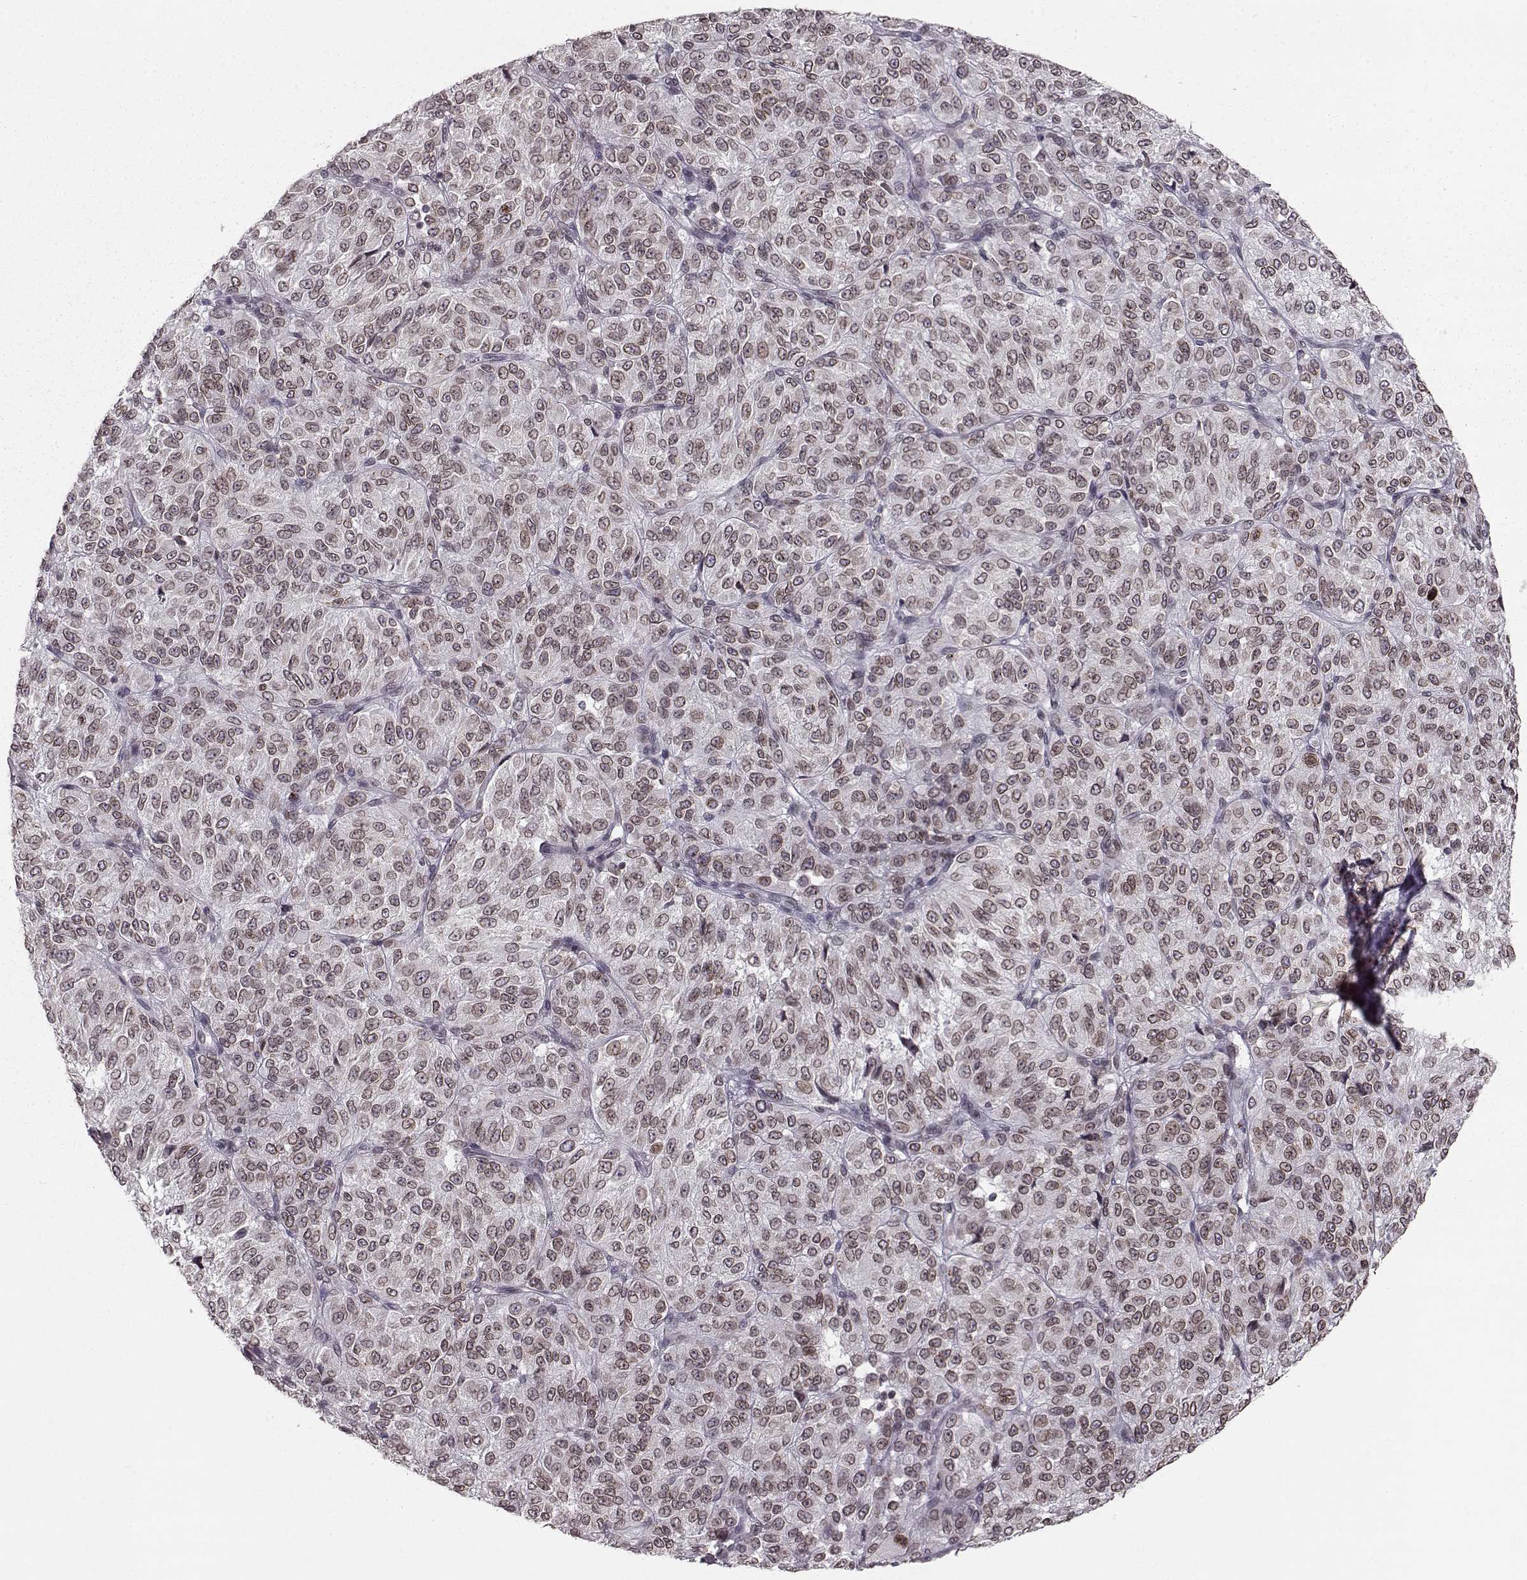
{"staining": {"intensity": "strong", "quantity": "25%-75%", "location": "cytoplasmic/membranous,nuclear"}, "tissue": "melanoma", "cell_type": "Tumor cells", "image_type": "cancer", "snomed": [{"axis": "morphology", "description": "Malignant melanoma, Metastatic site"}, {"axis": "topography", "description": "Brain"}], "caption": "Immunohistochemistry photomicrograph of human melanoma stained for a protein (brown), which reveals high levels of strong cytoplasmic/membranous and nuclear staining in approximately 25%-75% of tumor cells.", "gene": "DCAF12", "patient": {"sex": "female", "age": 56}}